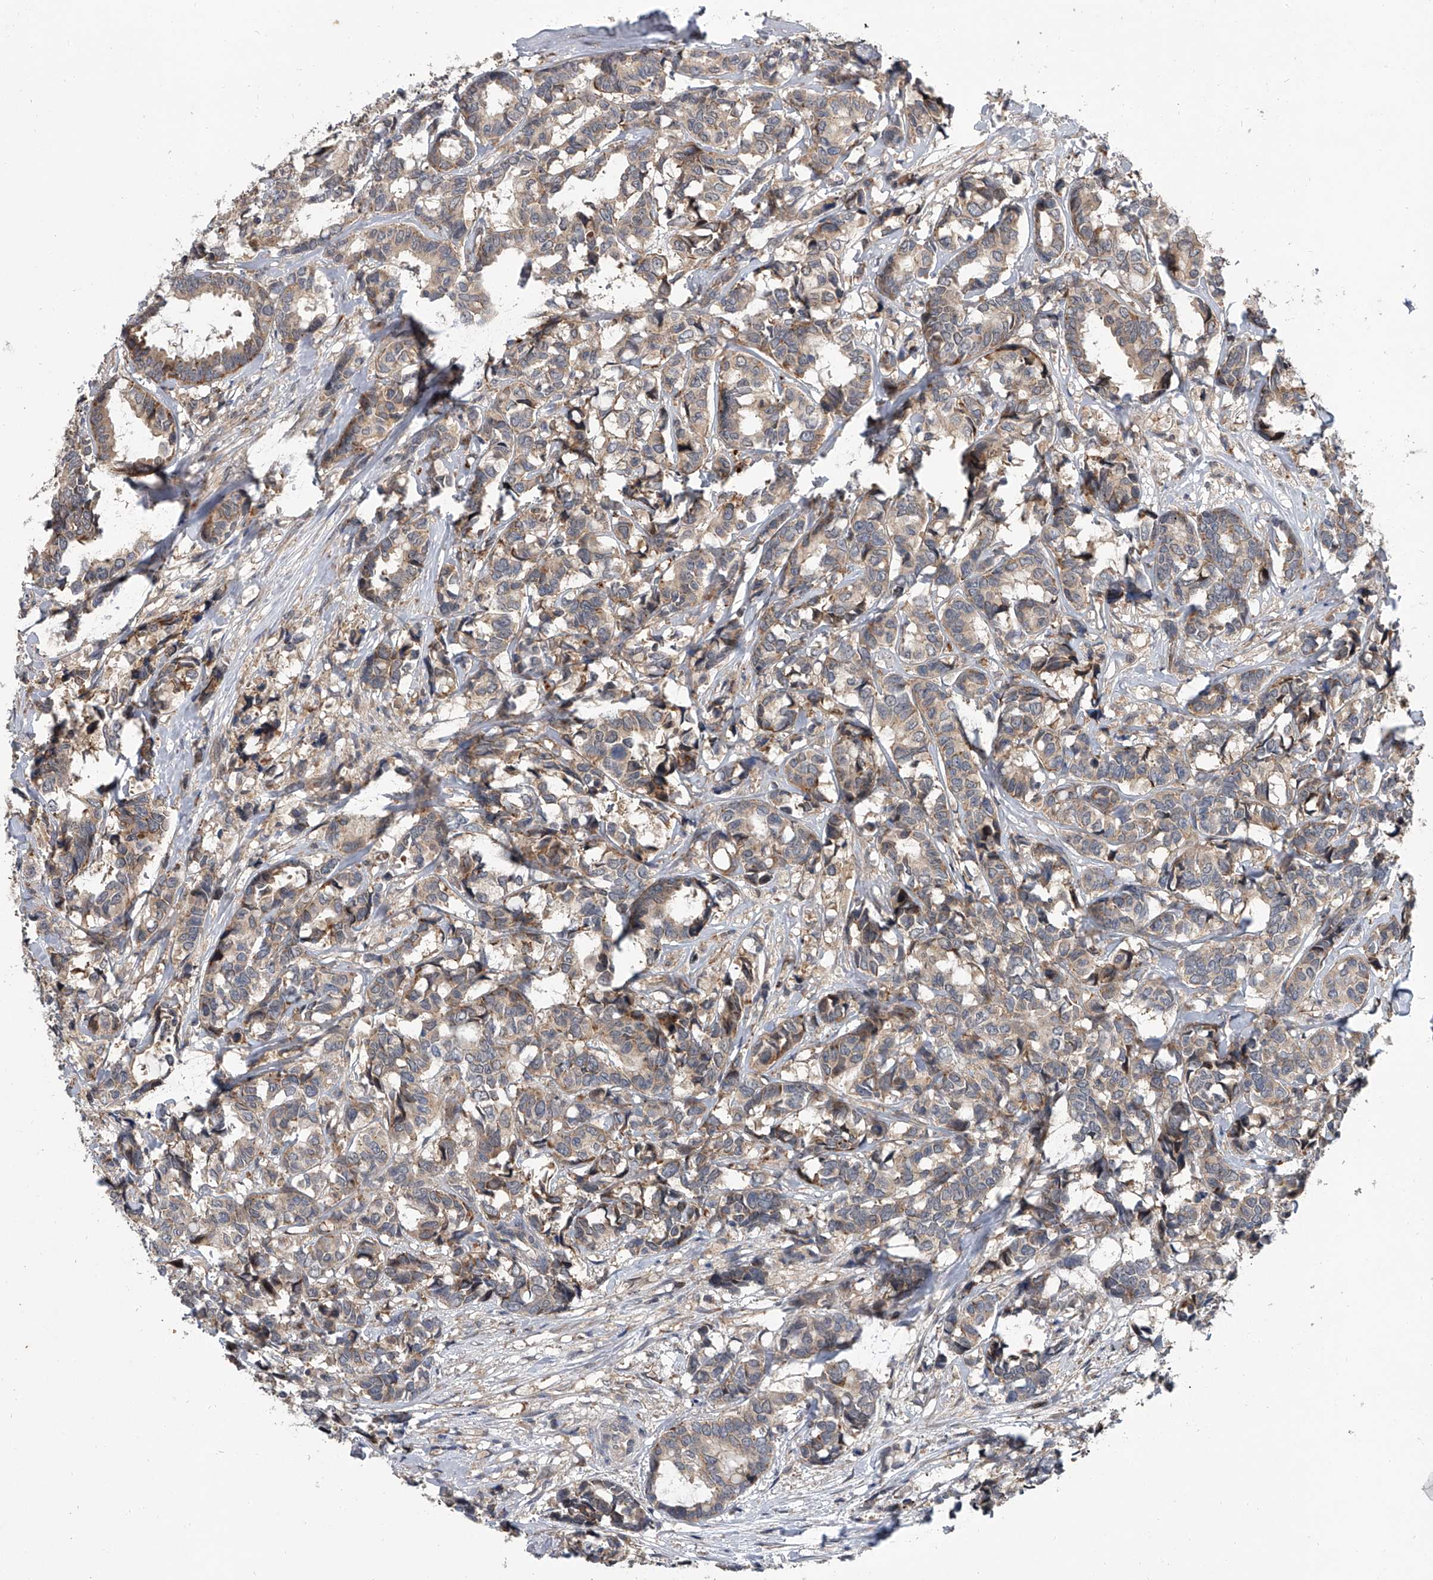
{"staining": {"intensity": "weak", "quantity": "25%-75%", "location": "cytoplasmic/membranous"}, "tissue": "breast cancer", "cell_type": "Tumor cells", "image_type": "cancer", "snomed": [{"axis": "morphology", "description": "Duct carcinoma"}, {"axis": "topography", "description": "Breast"}], "caption": "Breast cancer (intraductal carcinoma) stained with a brown dye shows weak cytoplasmic/membranous positive expression in about 25%-75% of tumor cells.", "gene": "GEMIN8", "patient": {"sex": "female", "age": 87}}